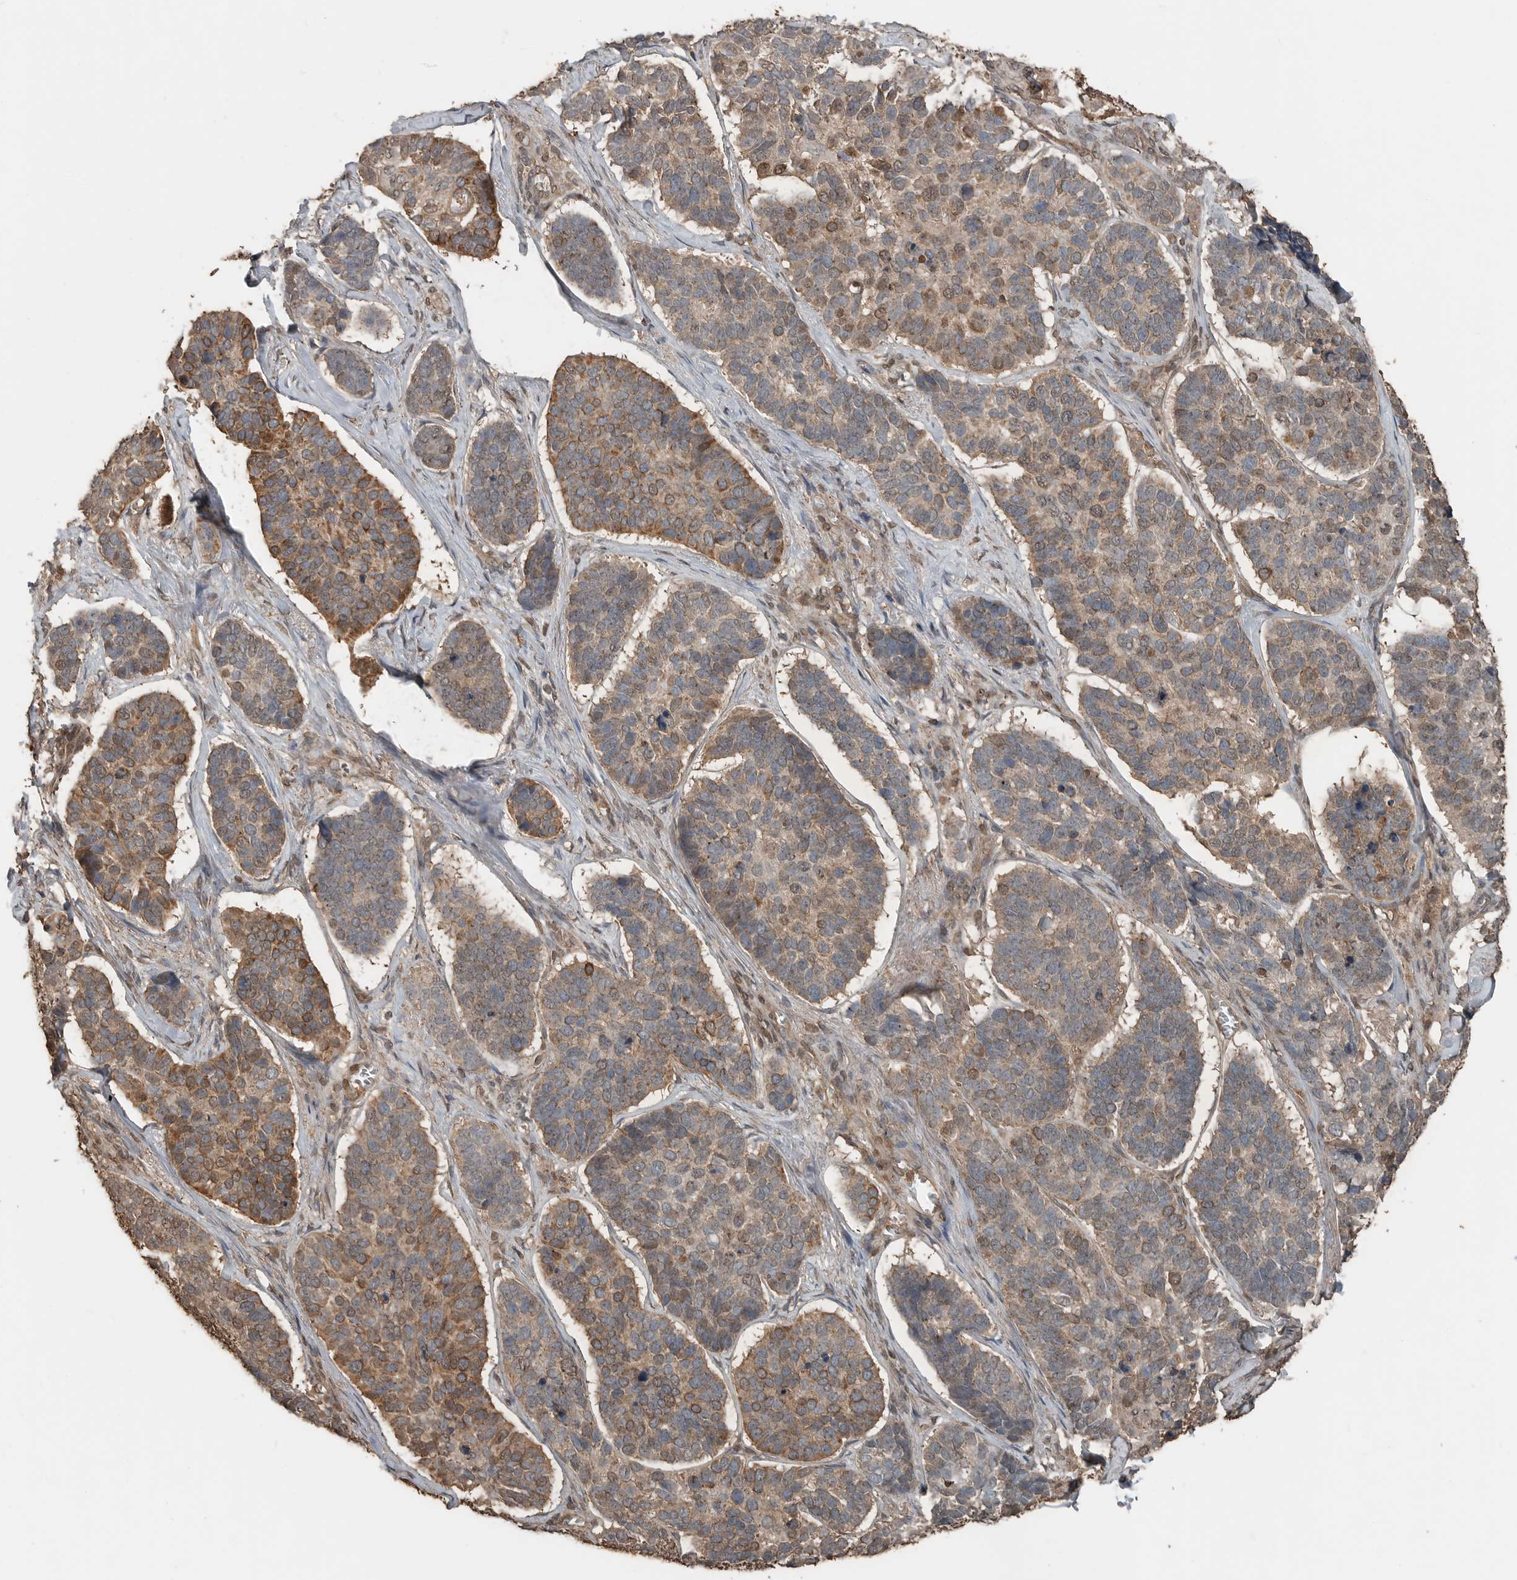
{"staining": {"intensity": "moderate", "quantity": ">75%", "location": "cytoplasmic/membranous,nuclear"}, "tissue": "skin cancer", "cell_type": "Tumor cells", "image_type": "cancer", "snomed": [{"axis": "morphology", "description": "Basal cell carcinoma"}, {"axis": "topography", "description": "Skin"}], "caption": "High-magnification brightfield microscopy of basal cell carcinoma (skin) stained with DAB (3,3'-diaminobenzidine) (brown) and counterstained with hematoxylin (blue). tumor cells exhibit moderate cytoplasmic/membranous and nuclear expression is seen in approximately>75% of cells.", "gene": "BLZF1", "patient": {"sex": "male", "age": 62}}